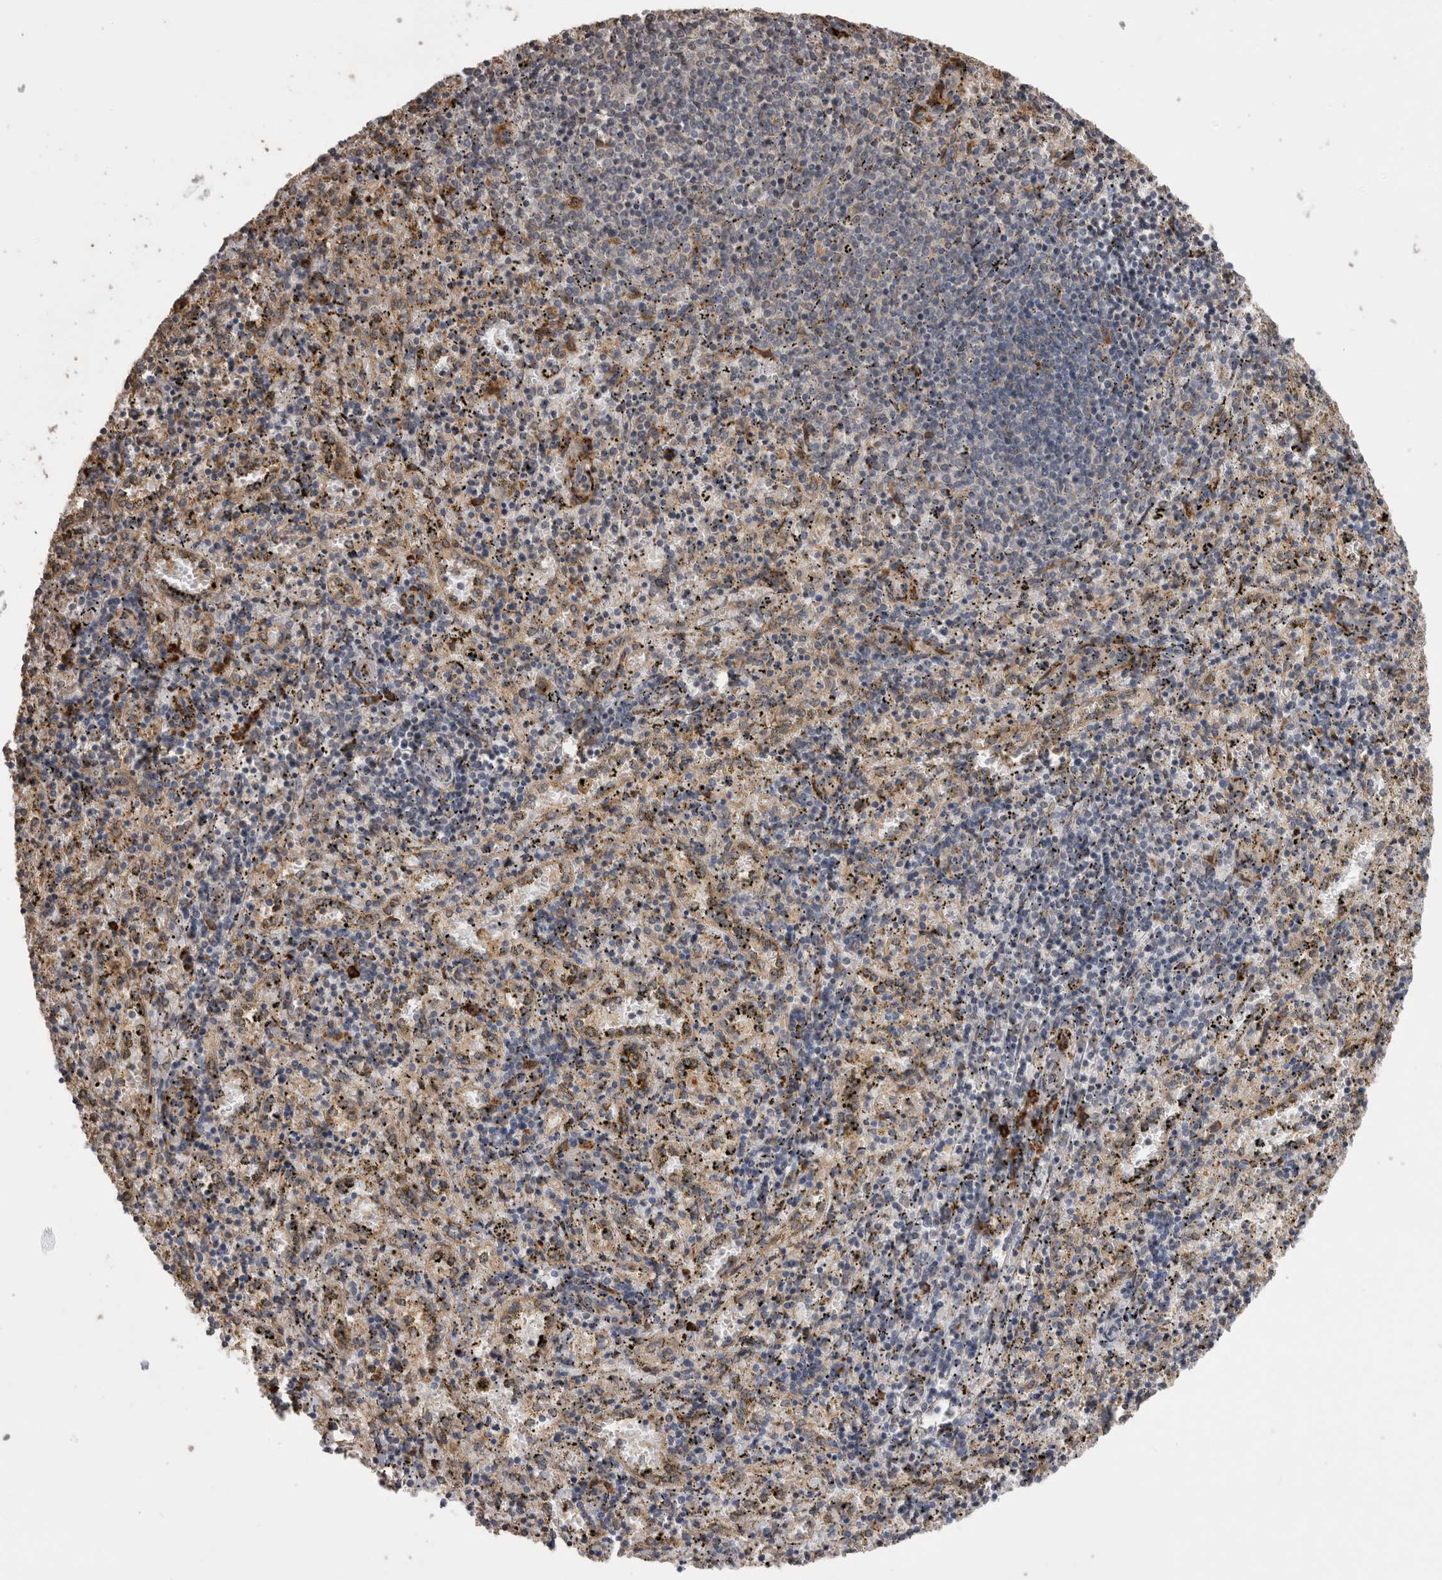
{"staining": {"intensity": "strong", "quantity": "<25%", "location": "cytoplasmic/membranous"}, "tissue": "spleen", "cell_type": "Cells in red pulp", "image_type": "normal", "snomed": [{"axis": "morphology", "description": "Normal tissue, NOS"}, {"axis": "topography", "description": "Spleen"}], "caption": "Immunohistochemistry histopathology image of unremarkable spleen: human spleen stained using immunohistochemistry (IHC) shows medium levels of strong protein expression localized specifically in the cytoplasmic/membranous of cells in red pulp, appearing as a cytoplasmic/membranous brown color.", "gene": "TBCE", "patient": {"sex": "male", "age": 11}}